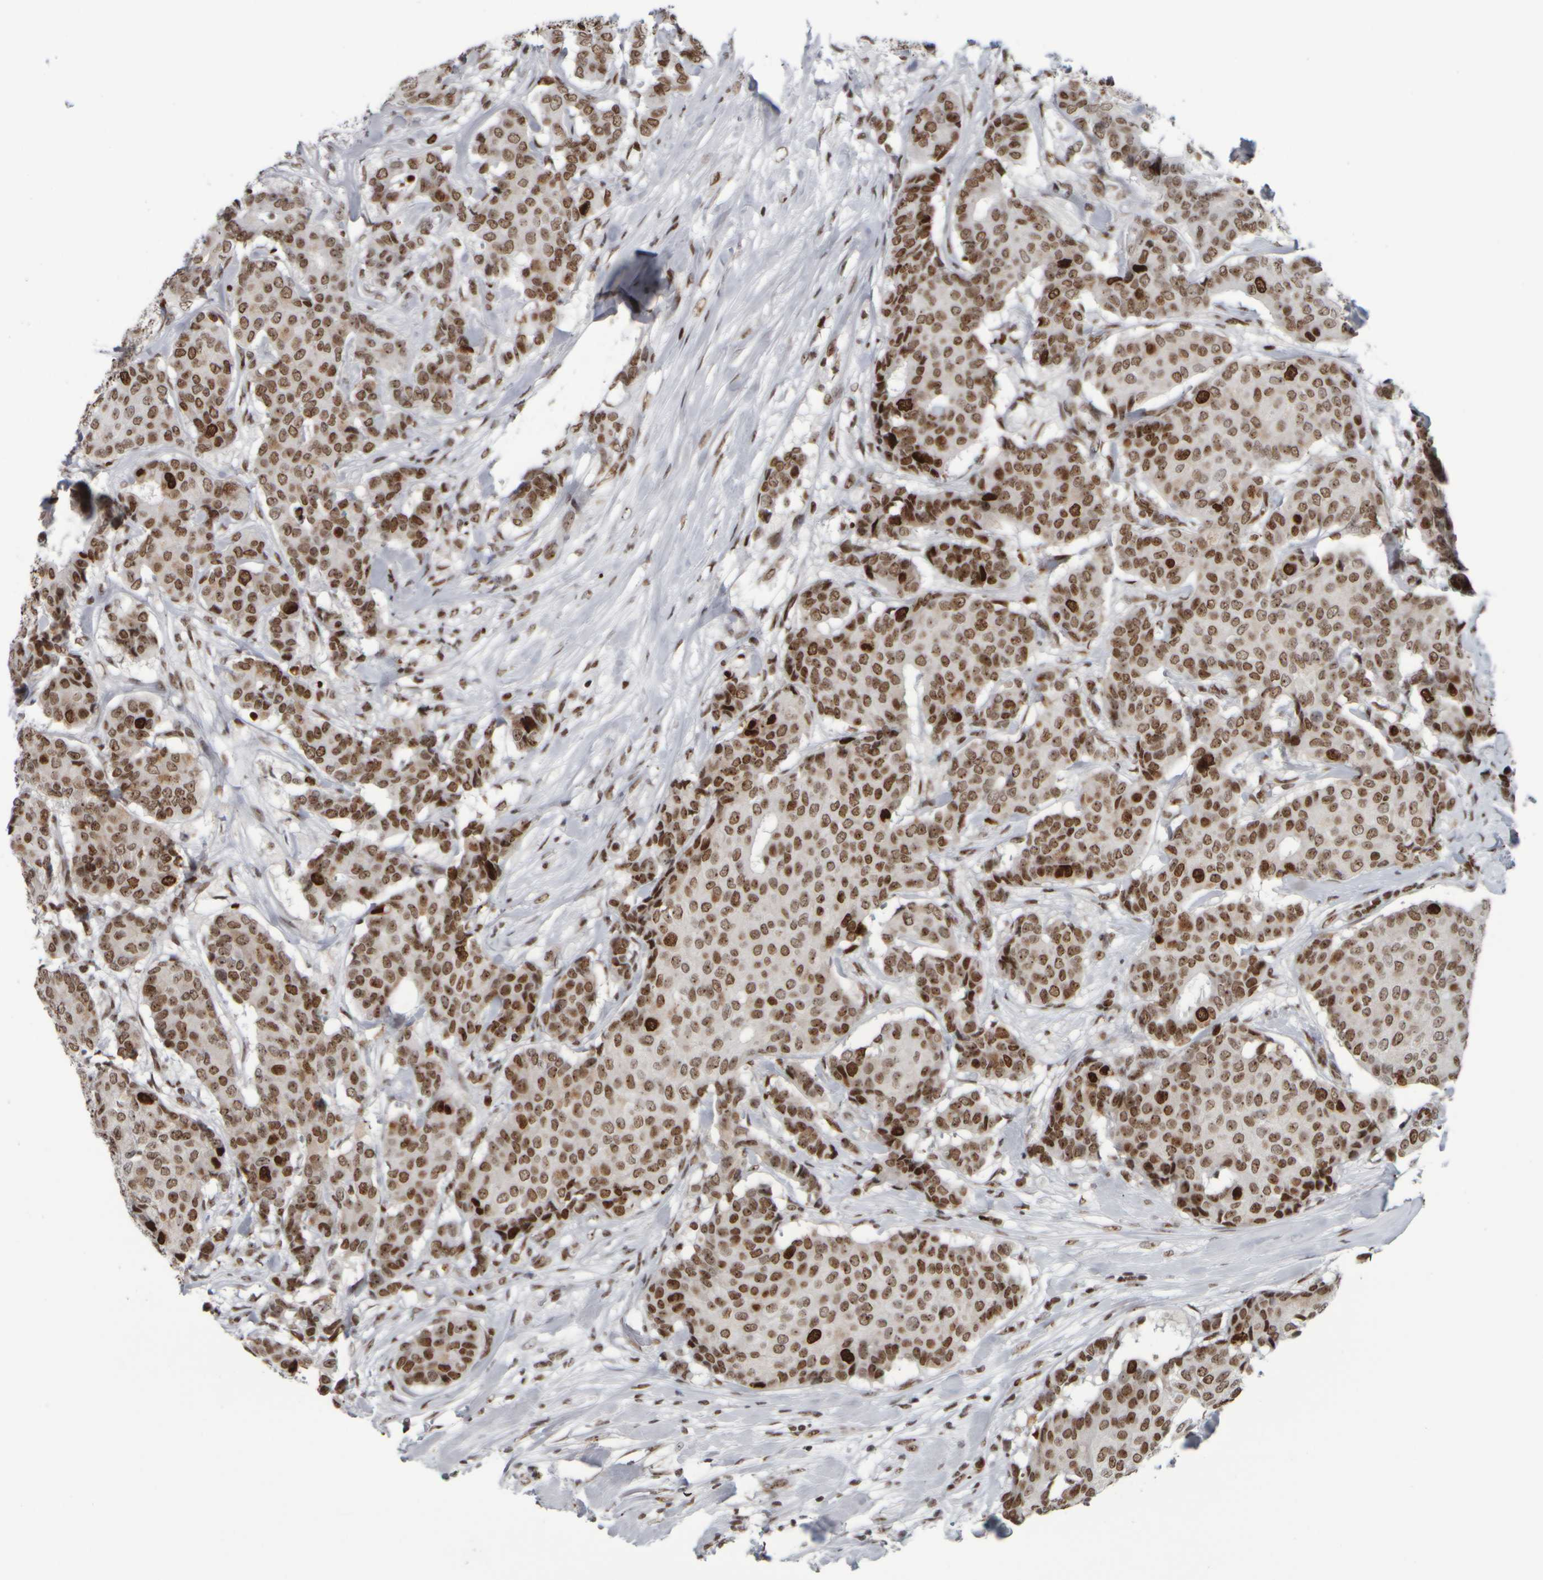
{"staining": {"intensity": "moderate", "quantity": ">75%", "location": "nuclear"}, "tissue": "breast cancer", "cell_type": "Tumor cells", "image_type": "cancer", "snomed": [{"axis": "morphology", "description": "Duct carcinoma"}, {"axis": "topography", "description": "Breast"}], "caption": "Invasive ductal carcinoma (breast) stained with DAB (3,3'-diaminobenzidine) immunohistochemistry (IHC) demonstrates medium levels of moderate nuclear staining in approximately >75% of tumor cells.", "gene": "TOP2B", "patient": {"sex": "female", "age": 75}}